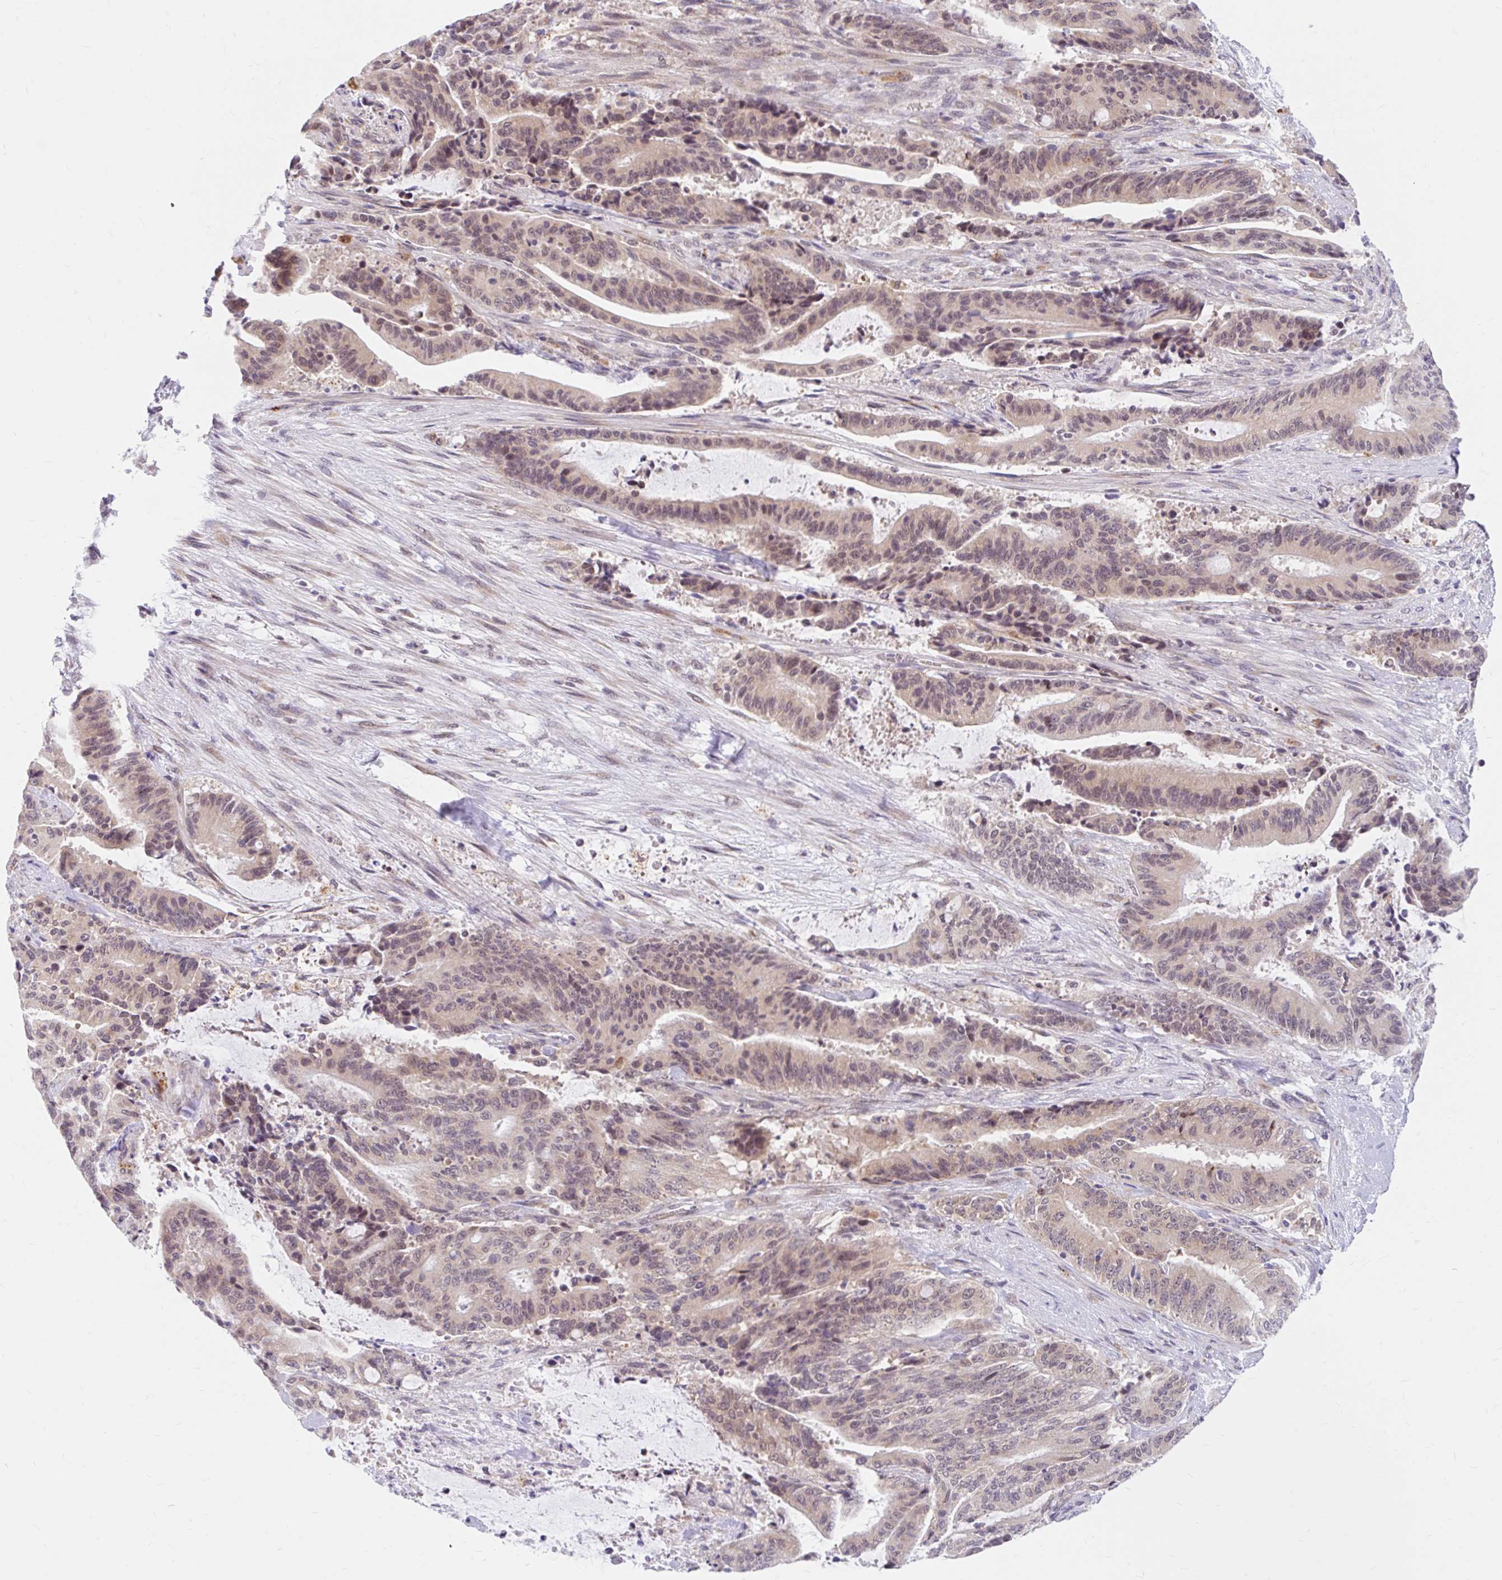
{"staining": {"intensity": "weak", "quantity": ">75%", "location": "cytoplasmic/membranous"}, "tissue": "liver cancer", "cell_type": "Tumor cells", "image_type": "cancer", "snomed": [{"axis": "morphology", "description": "Normal tissue, NOS"}, {"axis": "morphology", "description": "Cholangiocarcinoma"}, {"axis": "topography", "description": "Liver"}, {"axis": "topography", "description": "Peripheral nerve tissue"}], "caption": "Brown immunohistochemical staining in human liver cancer exhibits weak cytoplasmic/membranous positivity in about >75% of tumor cells.", "gene": "SRSF10", "patient": {"sex": "female", "age": 73}}